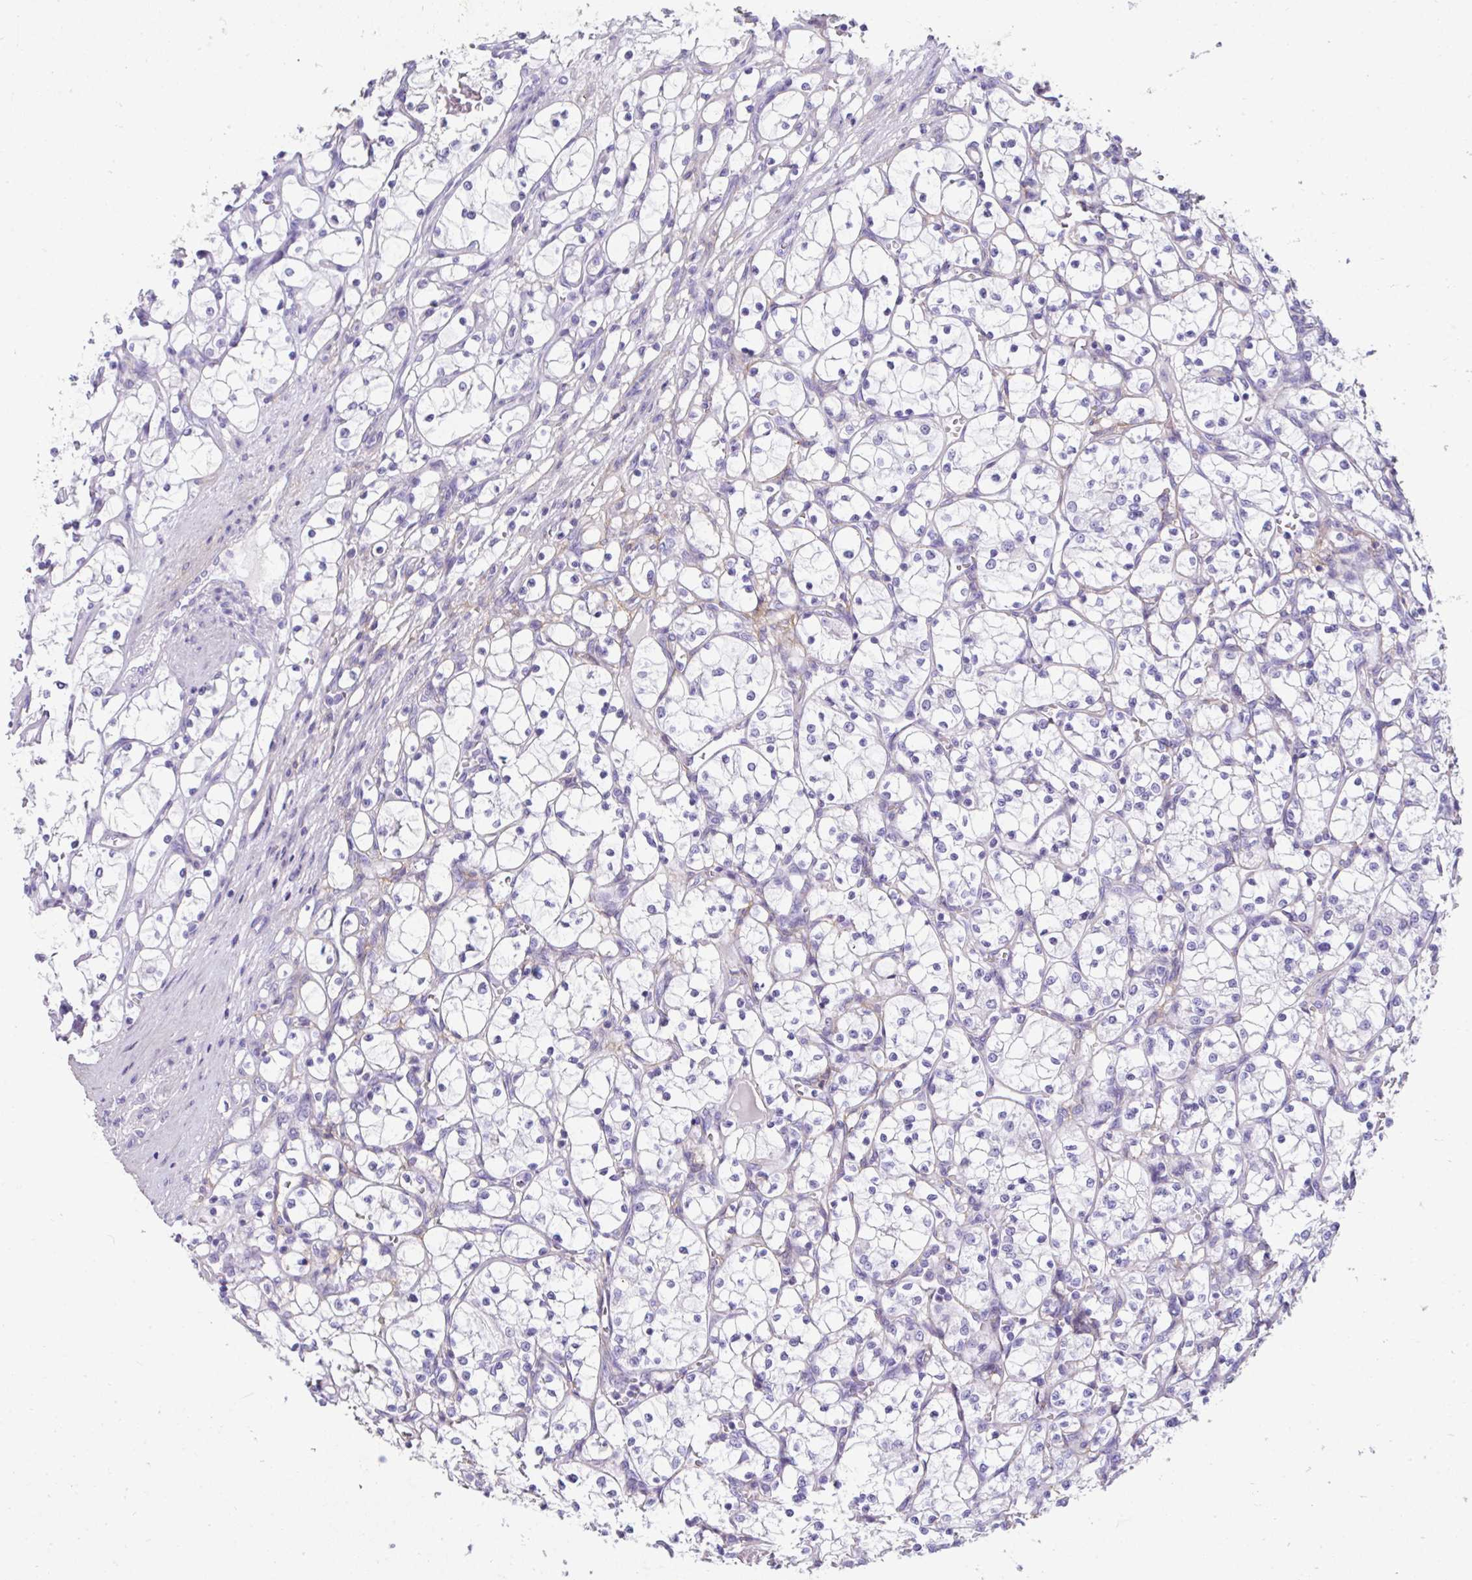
{"staining": {"intensity": "negative", "quantity": "none", "location": "none"}, "tissue": "renal cancer", "cell_type": "Tumor cells", "image_type": "cancer", "snomed": [{"axis": "morphology", "description": "Adenocarcinoma, NOS"}, {"axis": "topography", "description": "Kidney"}], "caption": "This is an IHC photomicrograph of renal cancer (adenocarcinoma). There is no expression in tumor cells.", "gene": "LHFPL6", "patient": {"sex": "female", "age": 69}}